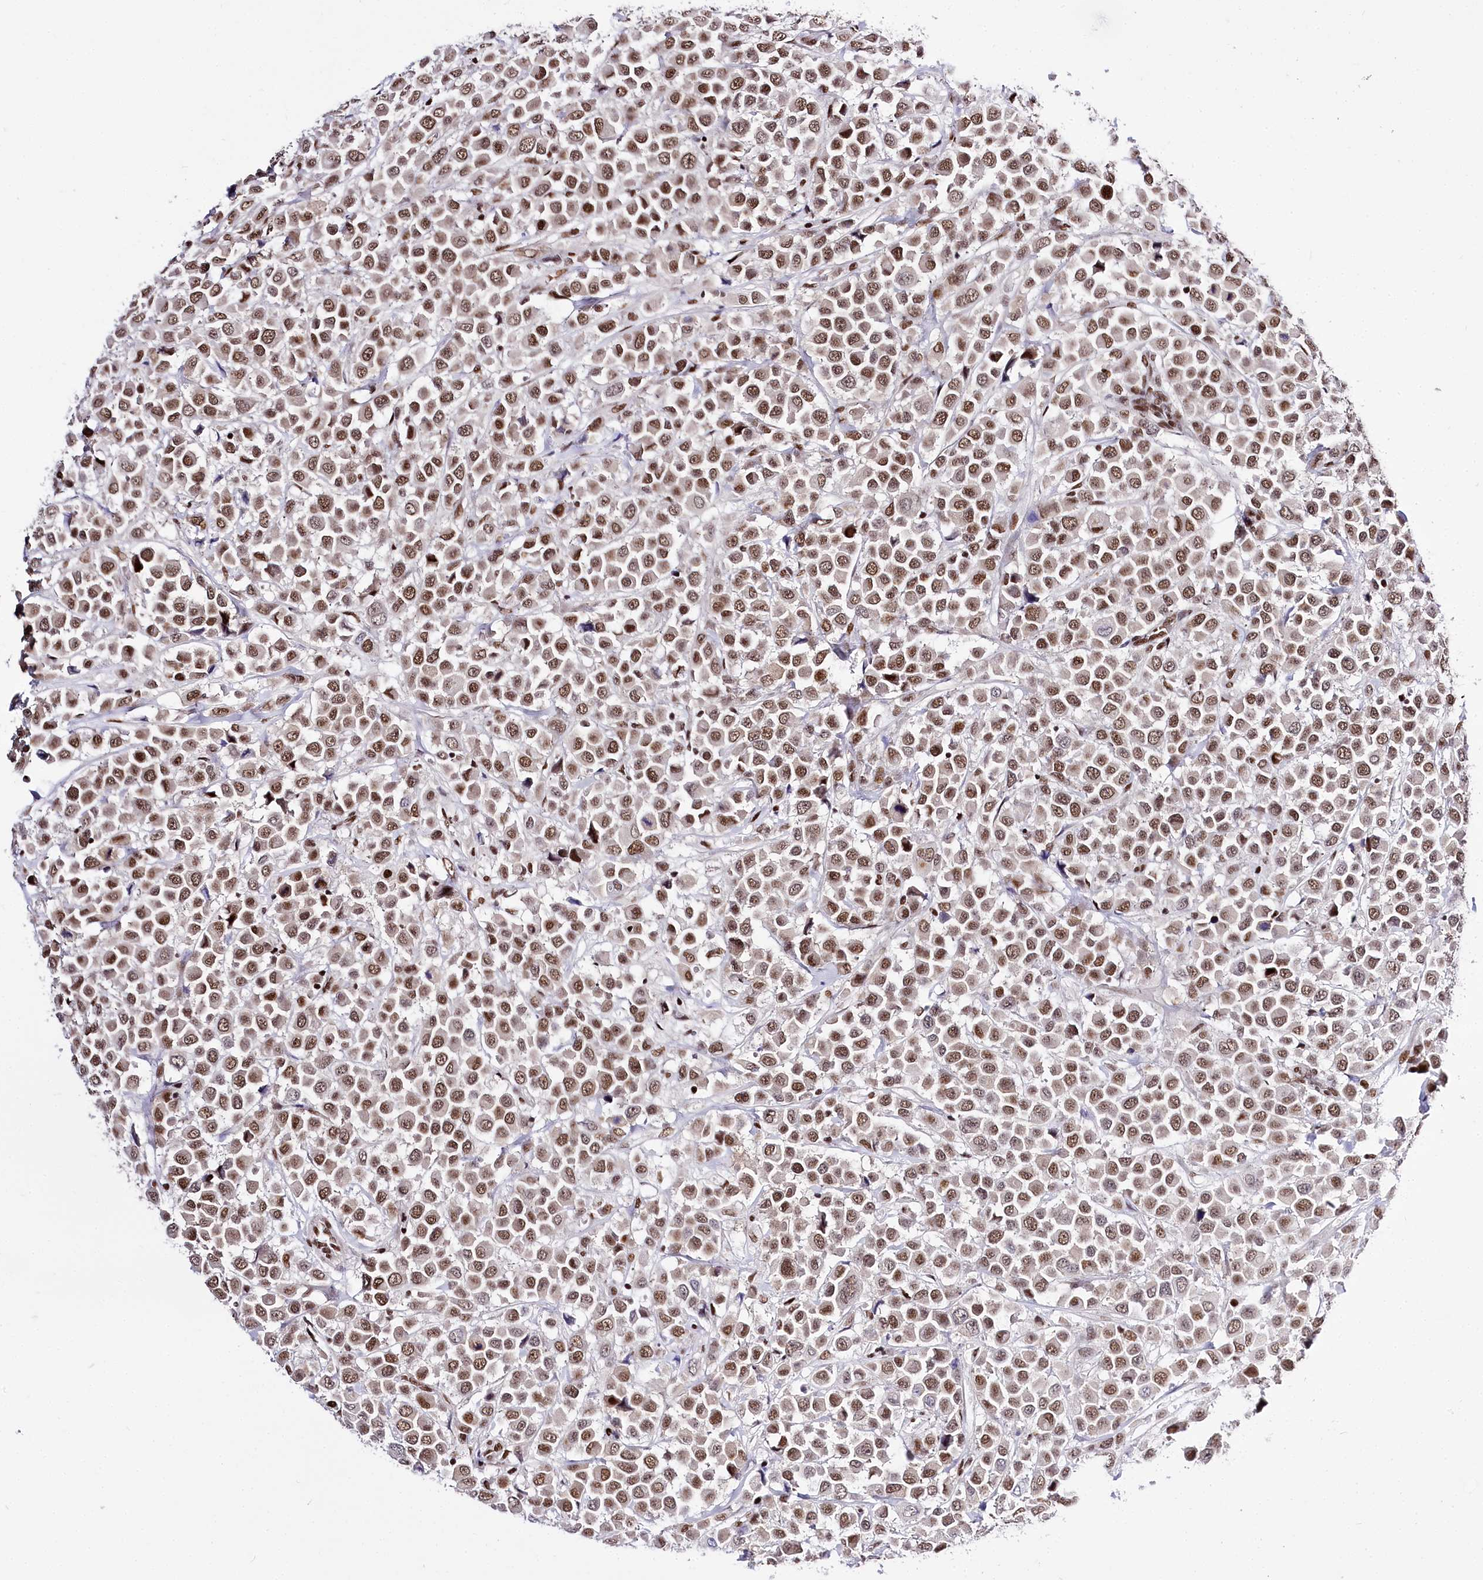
{"staining": {"intensity": "moderate", "quantity": ">75%", "location": "nuclear"}, "tissue": "breast cancer", "cell_type": "Tumor cells", "image_type": "cancer", "snomed": [{"axis": "morphology", "description": "Duct carcinoma"}, {"axis": "topography", "description": "Breast"}], "caption": "Breast cancer (infiltrating ductal carcinoma) stained for a protein (brown) shows moderate nuclear positive positivity in approximately >75% of tumor cells.", "gene": "POU4F3", "patient": {"sex": "female", "age": 61}}